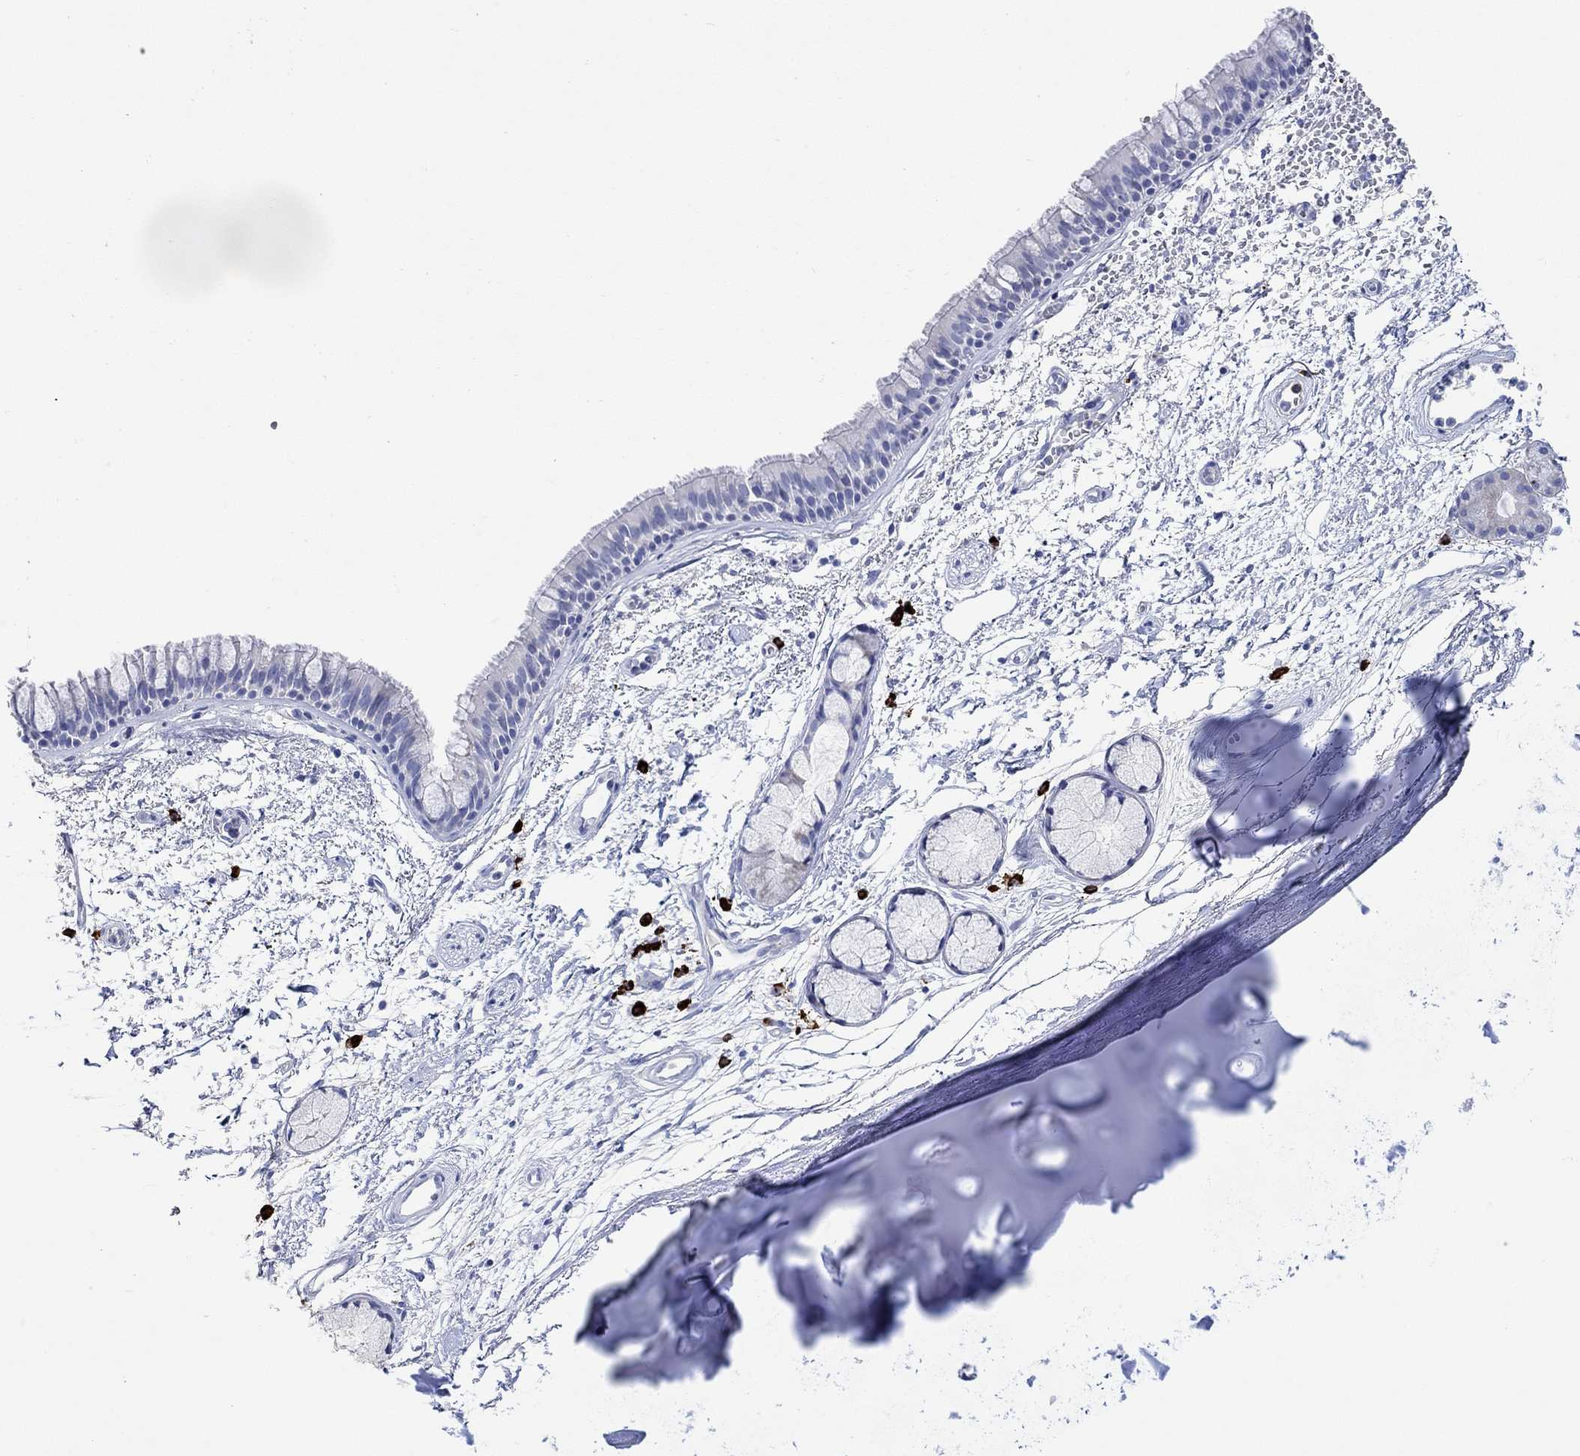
{"staining": {"intensity": "negative", "quantity": "none", "location": "none"}, "tissue": "bronchus", "cell_type": "Respiratory epithelial cells", "image_type": "normal", "snomed": [{"axis": "morphology", "description": "Normal tissue, NOS"}, {"axis": "topography", "description": "Cartilage tissue"}, {"axis": "topography", "description": "Bronchus"}], "caption": "High power microscopy photomicrograph of an IHC photomicrograph of unremarkable bronchus, revealing no significant expression in respiratory epithelial cells.", "gene": "P2RY6", "patient": {"sex": "male", "age": 66}}